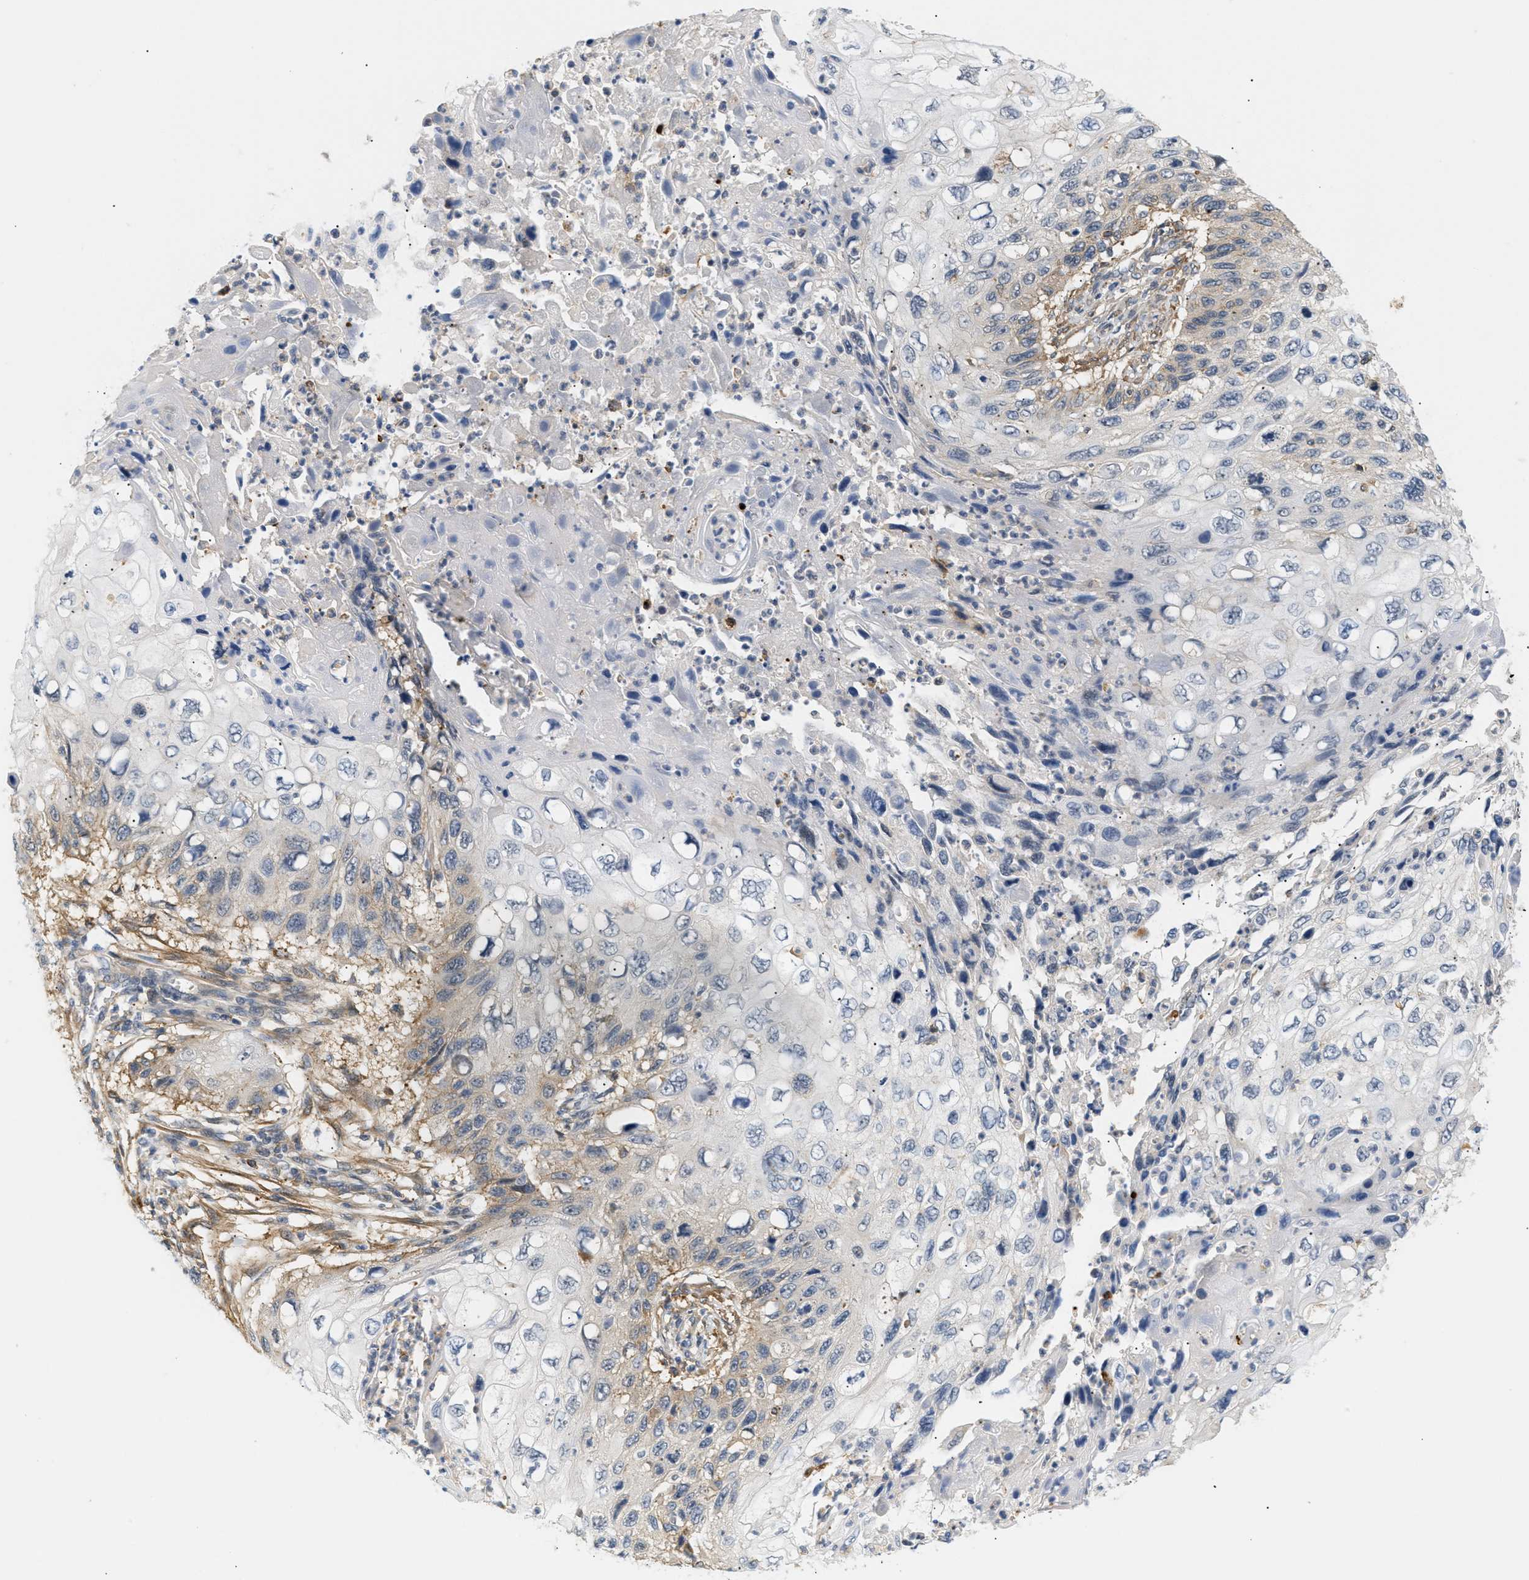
{"staining": {"intensity": "moderate", "quantity": "<25%", "location": "cytoplasmic/membranous"}, "tissue": "cervical cancer", "cell_type": "Tumor cells", "image_type": "cancer", "snomed": [{"axis": "morphology", "description": "Squamous cell carcinoma, NOS"}, {"axis": "topography", "description": "Cervix"}], "caption": "Cervical cancer tissue demonstrates moderate cytoplasmic/membranous expression in about <25% of tumor cells, visualized by immunohistochemistry. (DAB IHC with brightfield microscopy, high magnification).", "gene": "CORO2B", "patient": {"sex": "female", "age": 70}}